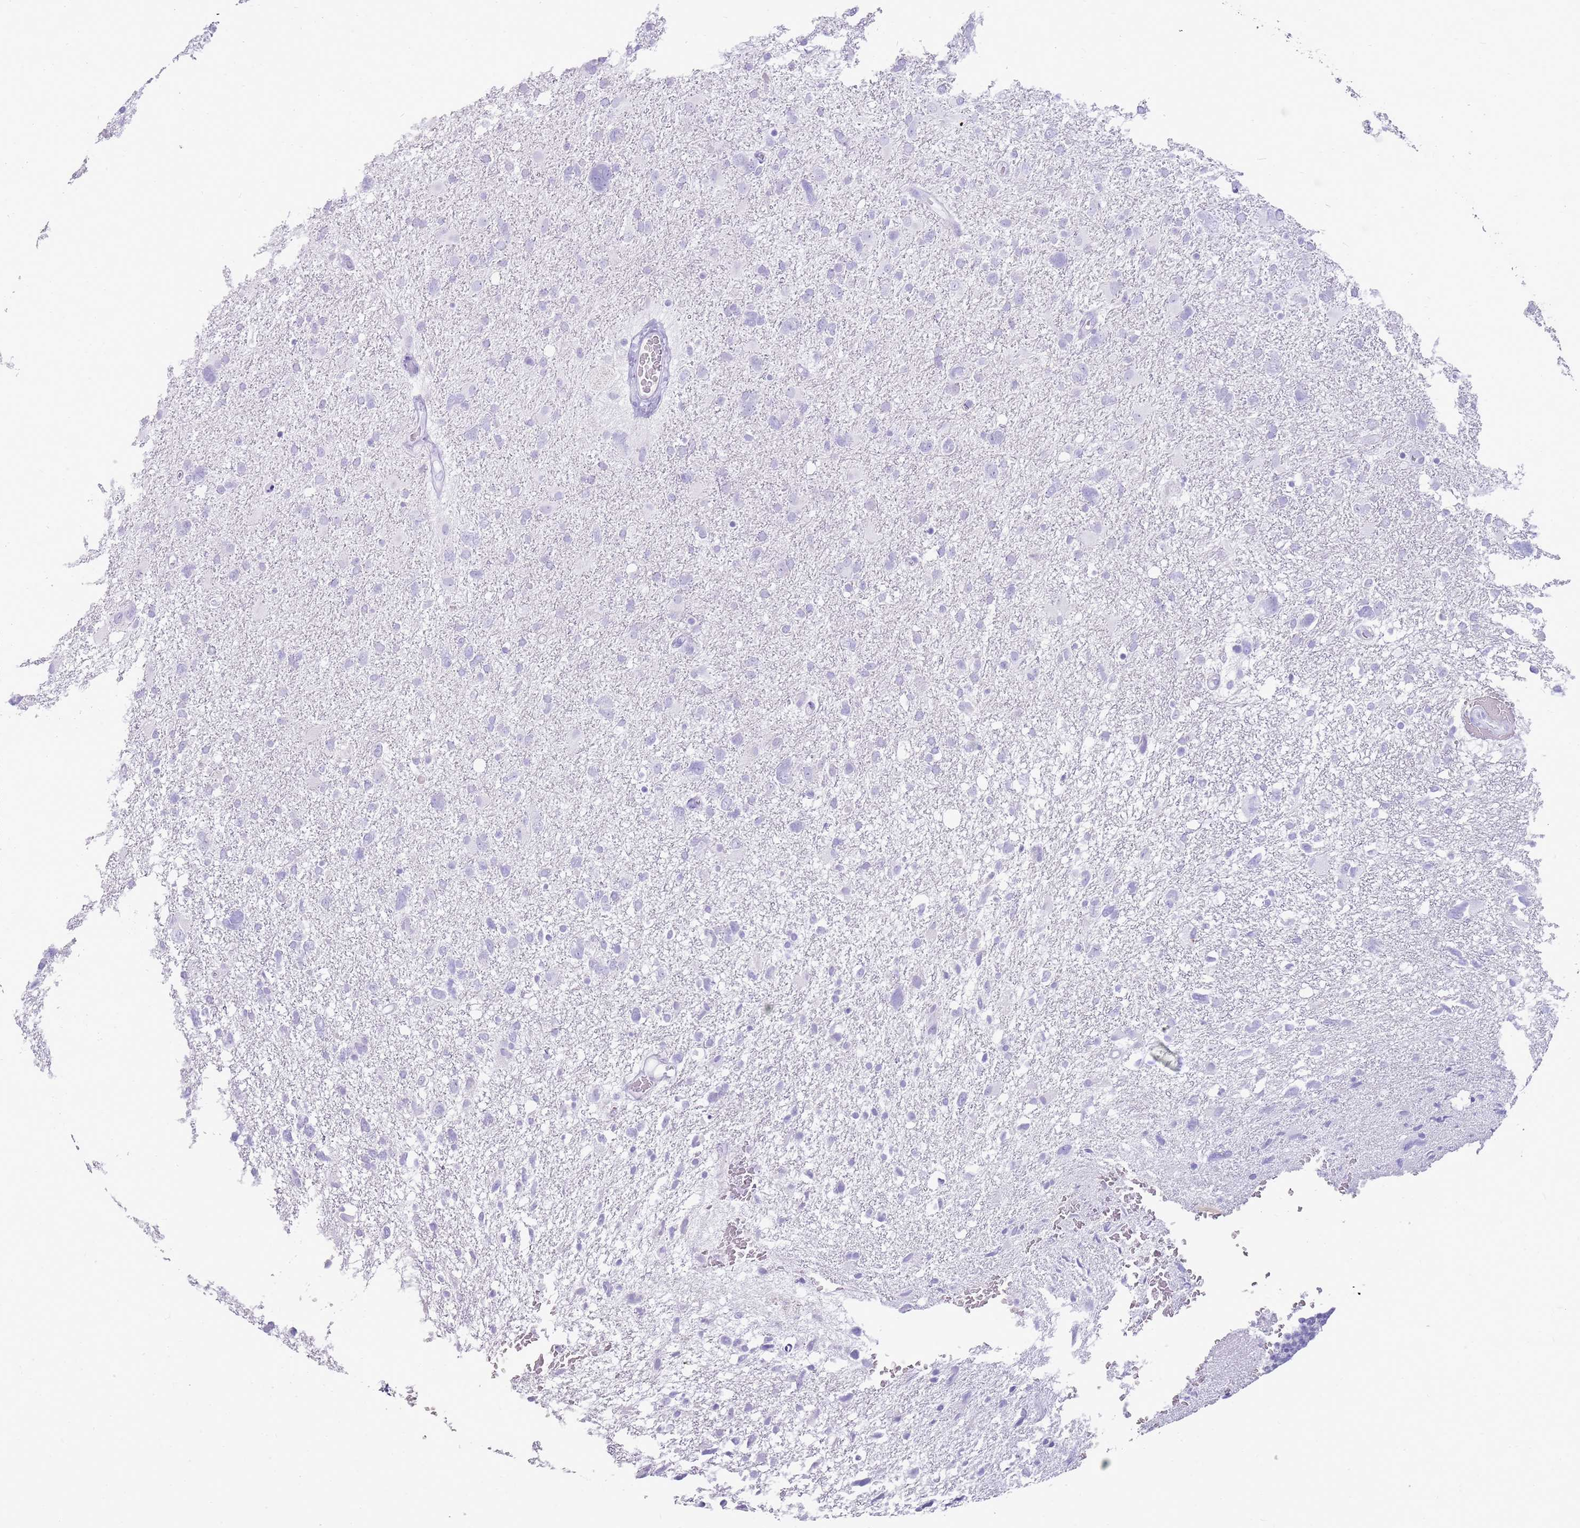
{"staining": {"intensity": "negative", "quantity": "none", "location": "none"}, "tissue": "glioma", "cell_type": "Tumor cells", "image_type": "cancer", "snomed": [{"axis": "morphology", "description": "Glioma, malignant, High grade"}, {"axis": "topography", "description": "Brain"}], "caption": "Tumor cells show no significant protein positivity in malignant glioma (high-grade).", "gene": "NBPF3", "patient": {"sex": "male", "age": 61}}